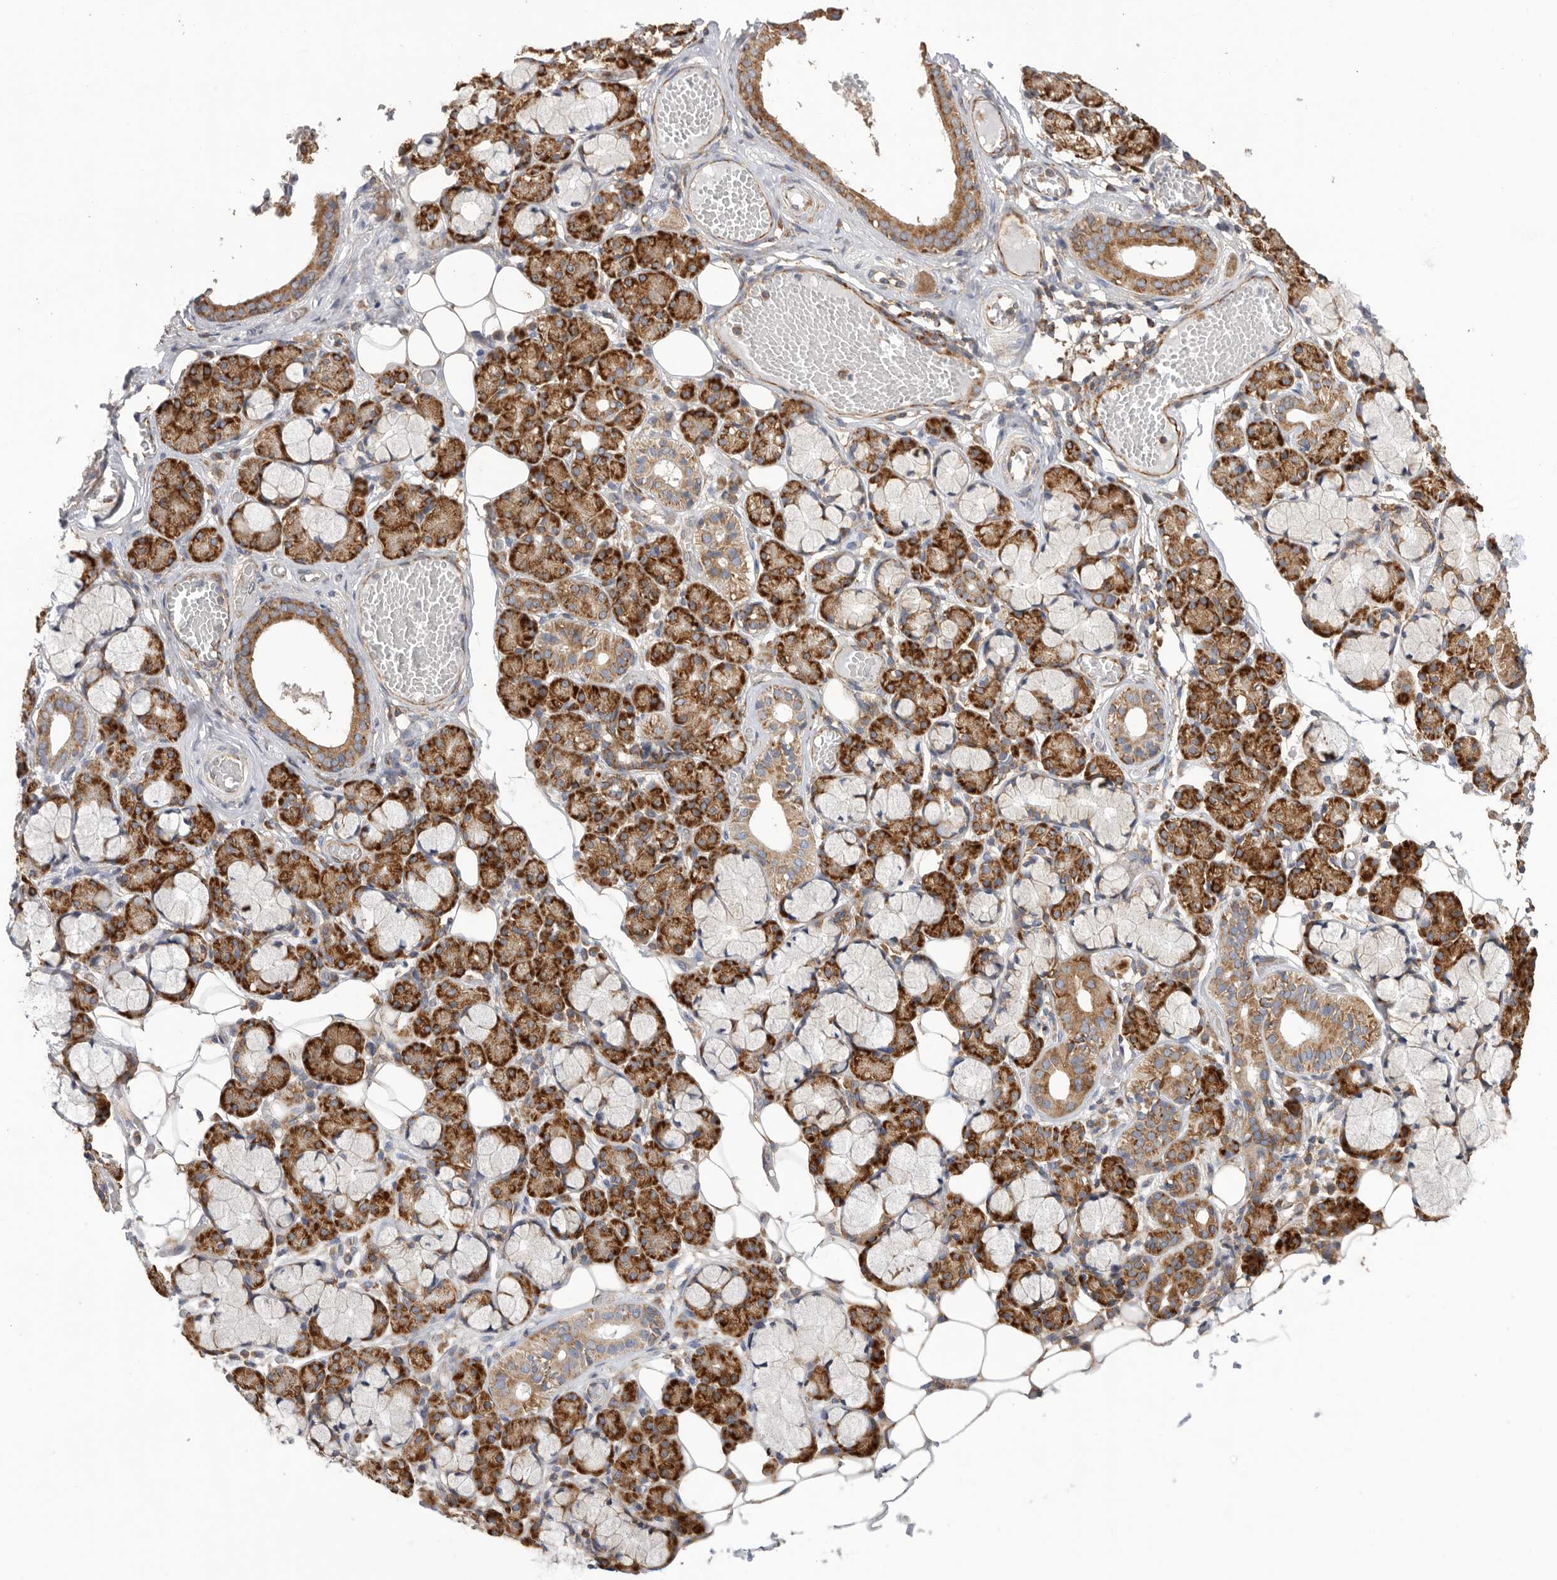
{"staining": {"intensity": "strong", "quantity": ">75%", "location": "cytoplasmic/membranous"}, "tissue": "salivary gland", "cell_type": "Glandular cells", "image_type": "normal", "snomed": [{"axis": "morphology", "description": "Normal tissue, NOS"}, {"axis": "topography", "description": "Salivary gland"}], "caption": "Immunohistochemistry (IHC) (DAB) staining of normal salivary gland displays strong cytoplasmic/membranous protein positivity in approximately >75% of glandular cells.", "gene": "SERBP1", "patient": {"sex": "male", "age": 63}}